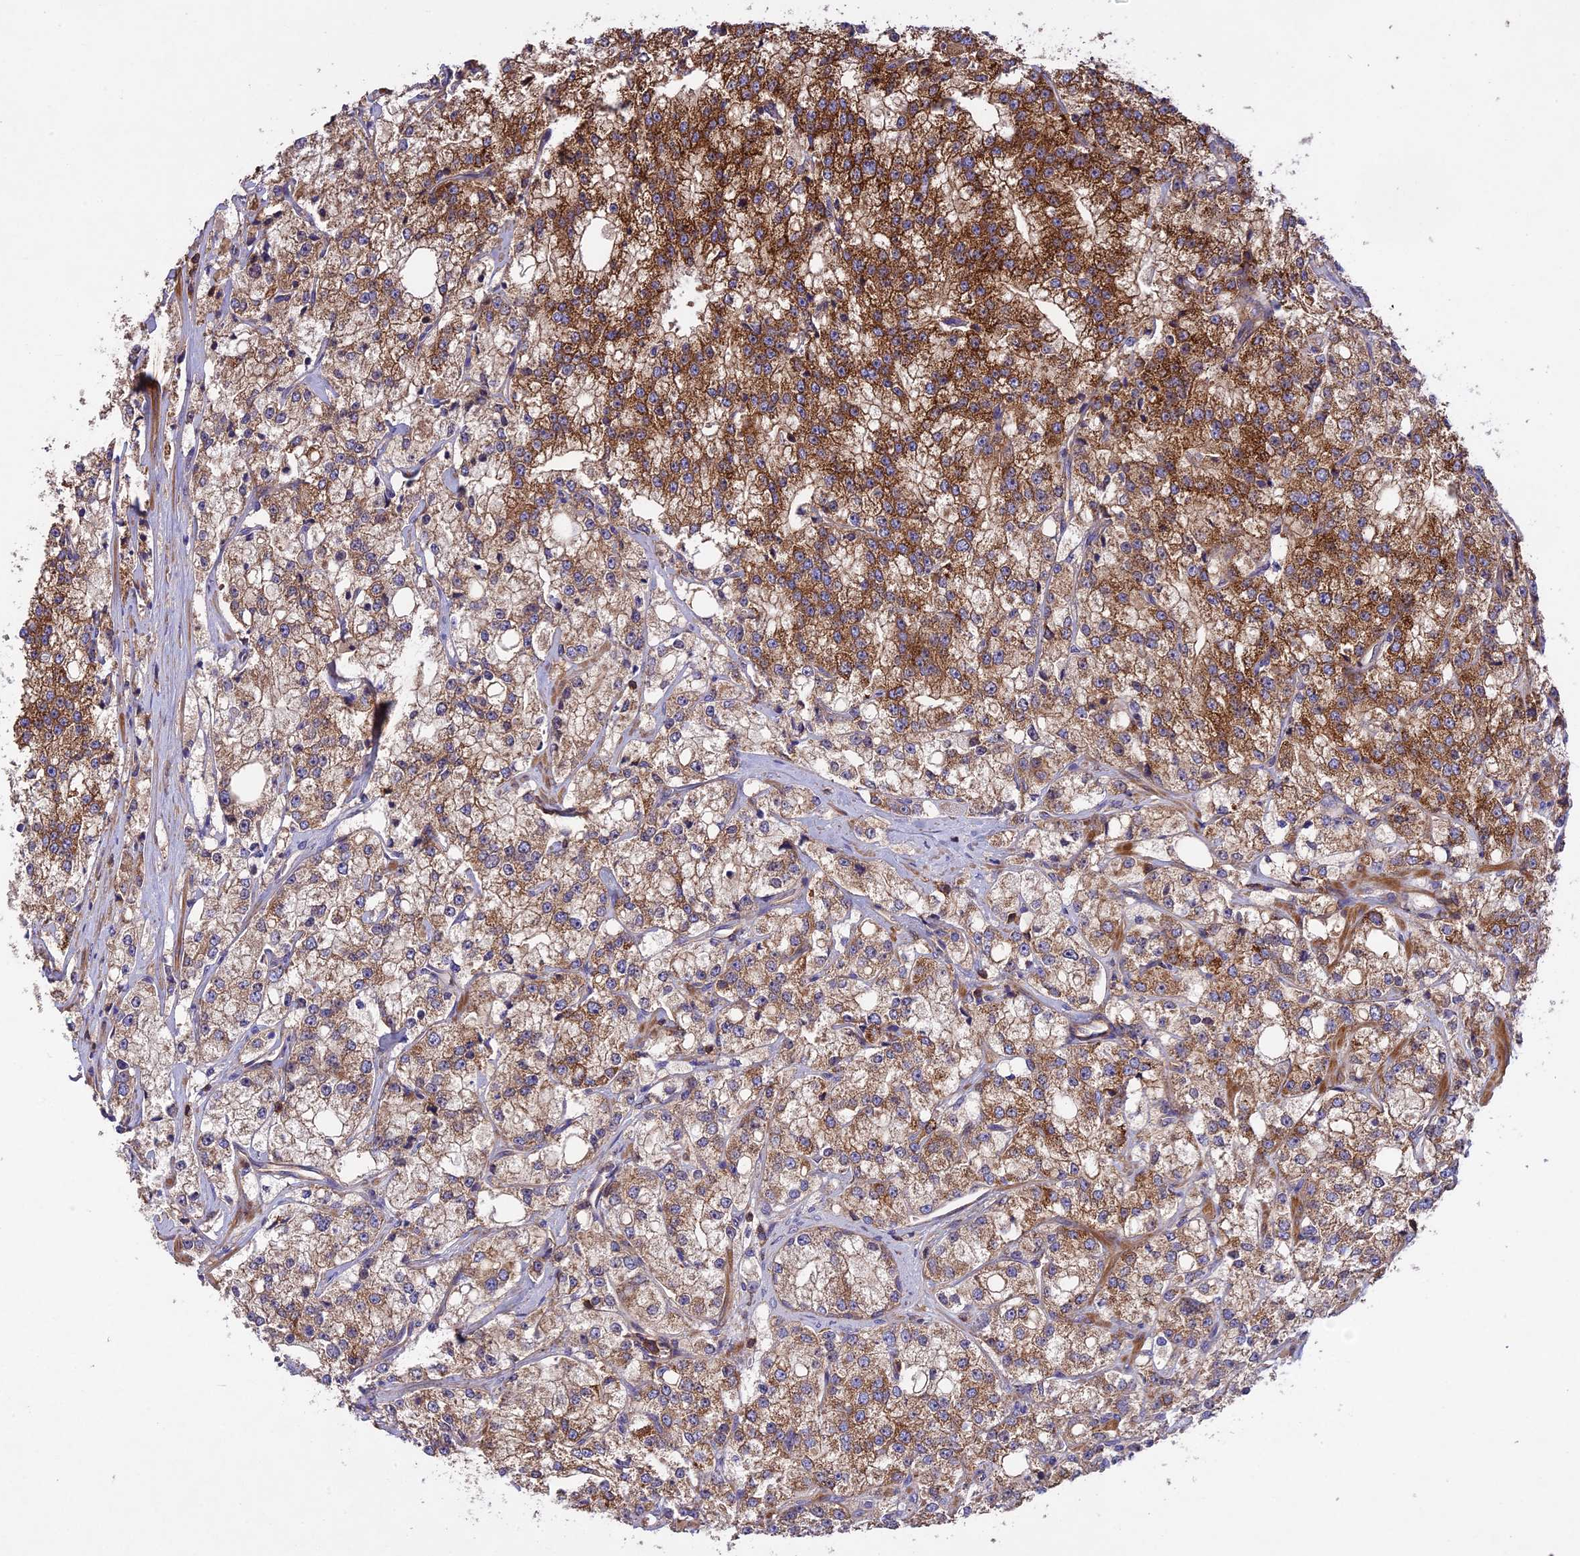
{"staining": {"intensity": "strong", "quantity": "25%-75%", "location": "cytoplasmic/membranous"}, "tissue": "prostate cancer", "cell_type": "Tumor cells", "image_type": "cancer", "snomed": [{"axis": "morphology", "description": "Adenocarcinoma, High grade"}, {"axis": "topography", "description": "Prostate"}], "caption": "Strong cytoplasmic/membranous expression is appreciated in approximately 25%-75% of tumor cells in prostate cancer (adenocarcinoma (high-grade)).", "gene": "NUDT8", "patient": {"sex": "male", "age": 64}}